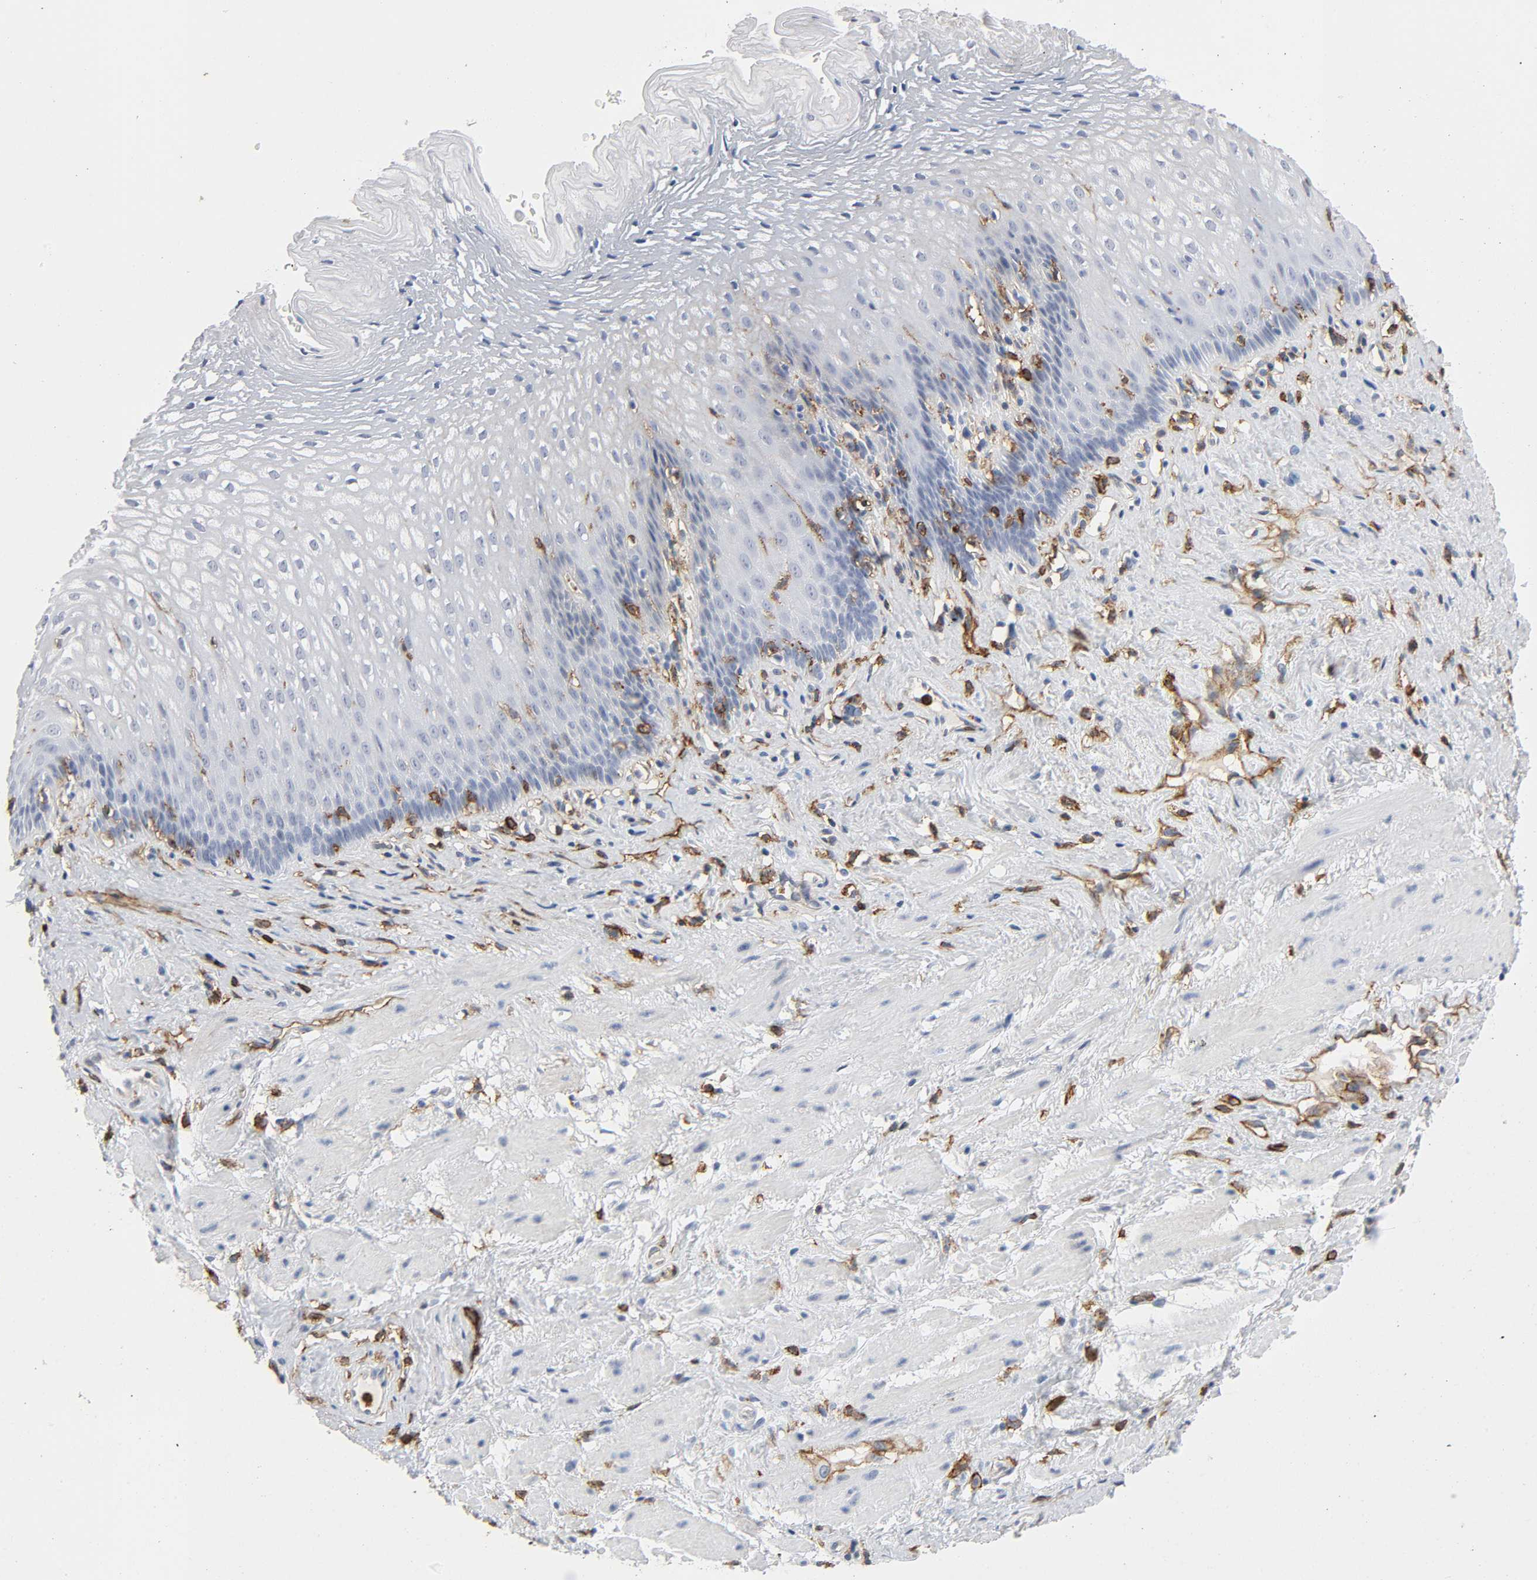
{"staining": {"intensity": "negative", "quantity": "none", "location": "none"}, "tissue": "esophagus", "cell_type": "Squamous epithelial cells", "image_type": "normal", "snomed": [{"axis": "morphology", "description": "Normal tissue, NOS"}, {"axis": "topography", "description": "Esophagus"}], "caption": "Squamous epithelial cells show no significant protein positivity in unremarkable esophagus.", "gene": "LYN", "patient": {"sex": "female", "age": 70}}